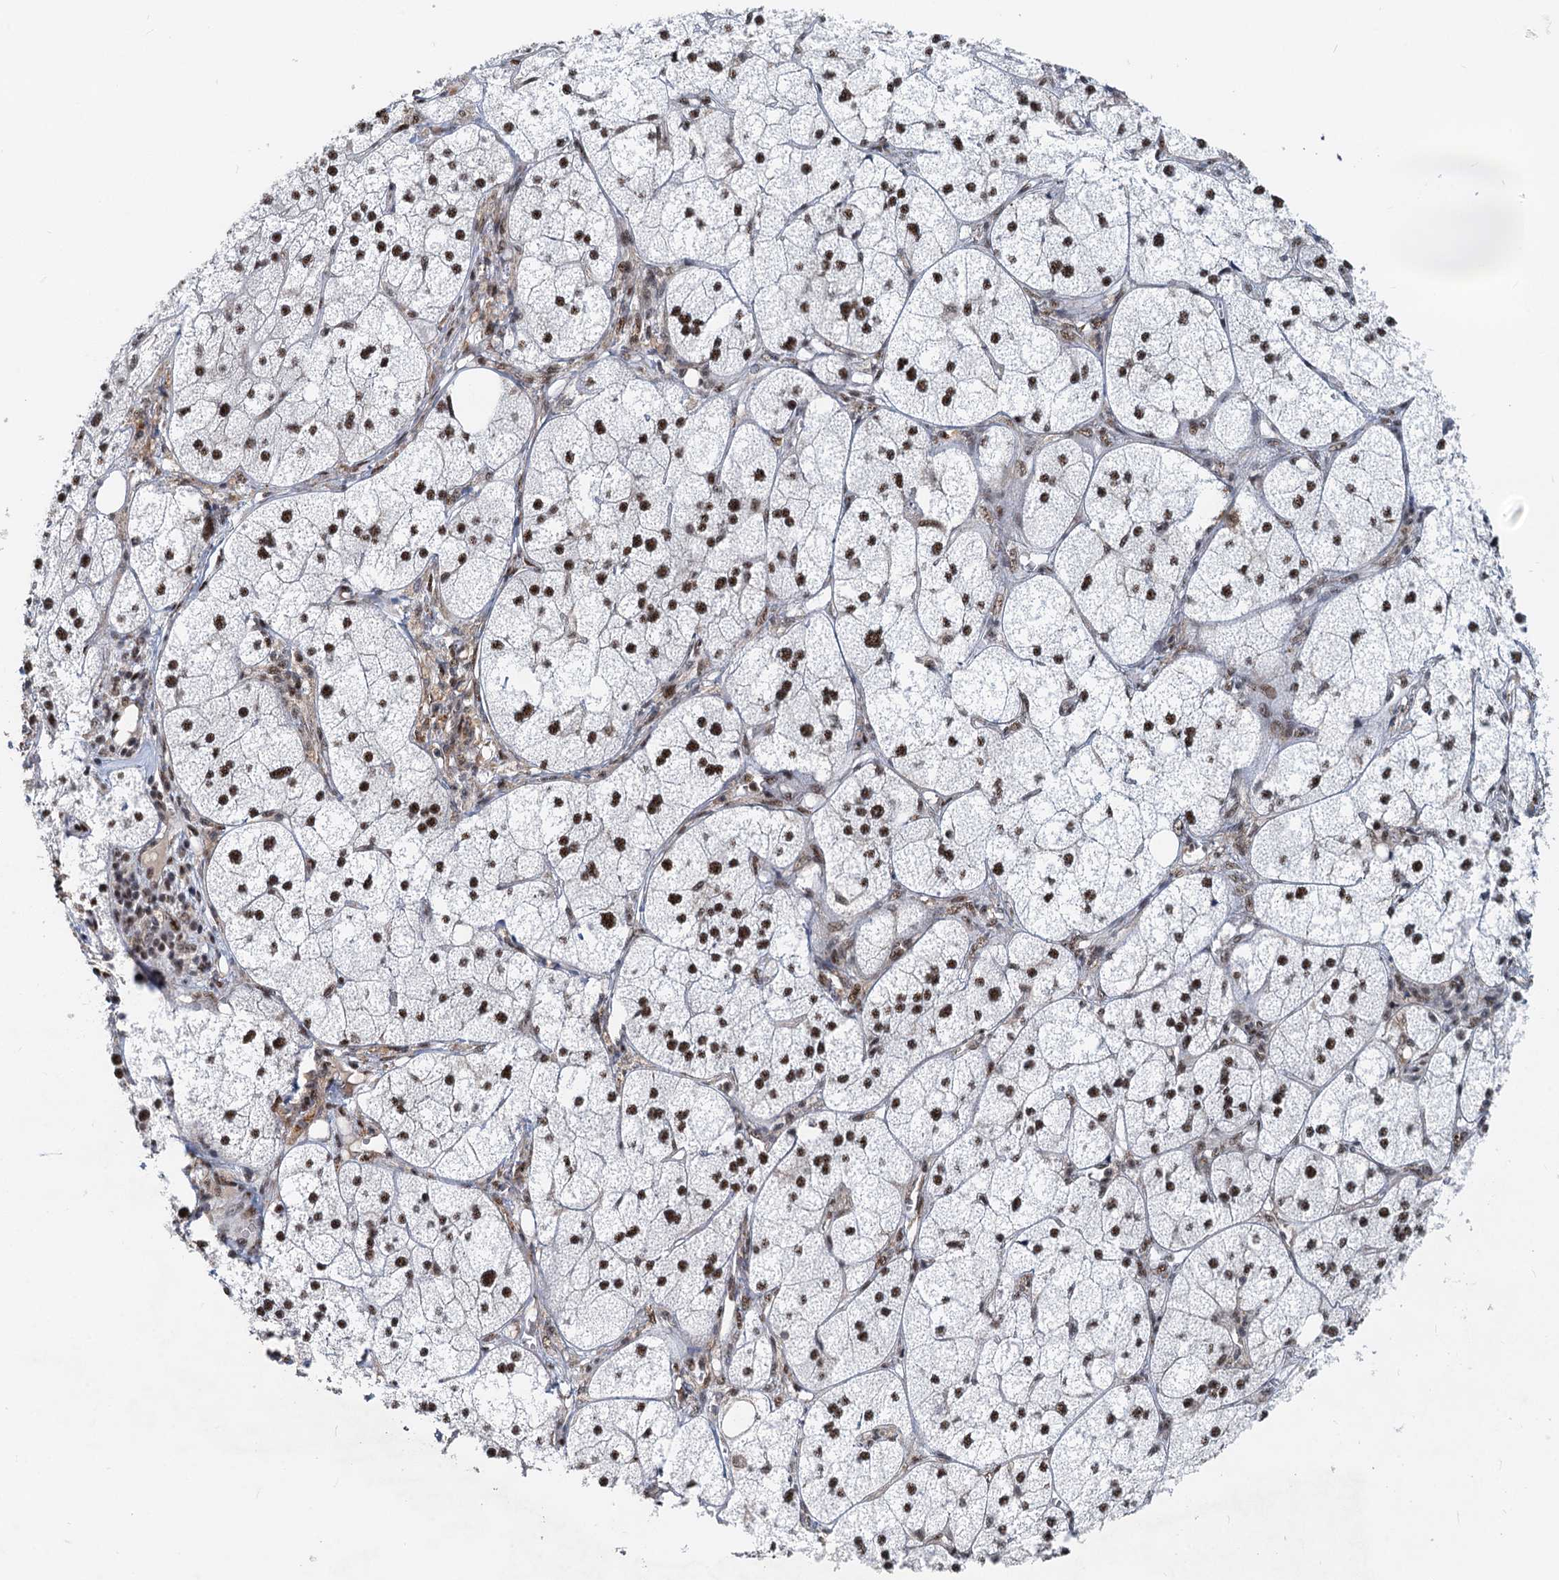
{"staining": {"intensity": "strong", "quantity": ">75%", "location": "nuclear"}, "tissue": "adrenal gland", "cell_type": "Glandular cells", "image_type": "normal", "snomed": [{"axis": "morphology", "description": "Normal tissue, NOS"}, {"axis": "topography", "description": "Adrenal gland"}], "caption": "Normal adrenal gland was stained to show a protein in brown. There is high levels of strong nuclear staining in approximately >75% of glandular cells.", "gene": "RBM26", "patient": {"sex": "female", "age": 61}}